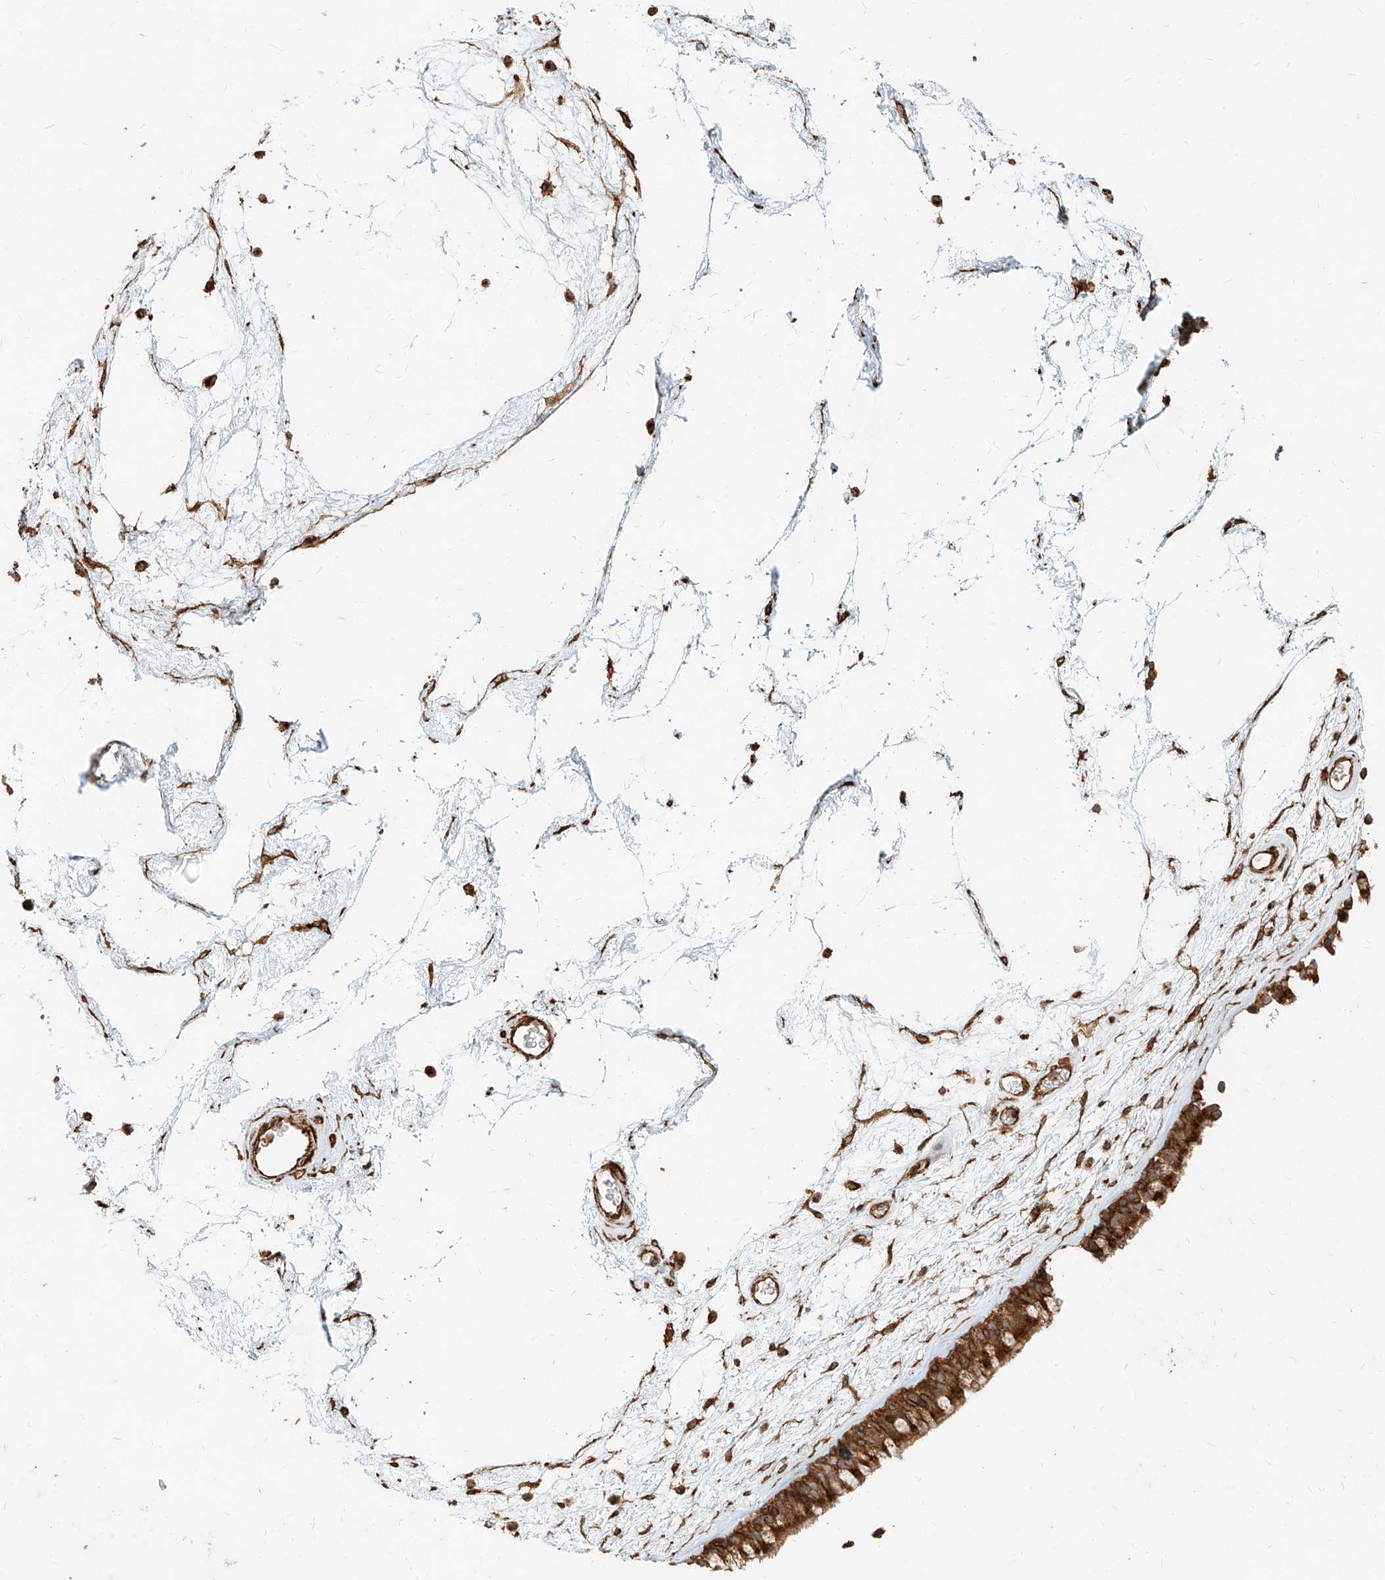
{"staining": {"intensity": "strong", "quantity": ">75%", "location": "cytoplasmic/membranous"}, "tissue": "nasopharynx", "cell_type": "Respiratory epithelial cells", "image_type": "normal", "snomed": [{"axis": "morphology", "description": "Normal tissue, NOS"}, {"axis": "morphology", "description": "Inflammation, NOS"}, {"axis": "topography", "description": "Nasopharynx"}], "caption": "Immunohistochemistry of normal nasopharynx demonstrates high levels of strong cytoplasmic/membranous staining in approximately >75% of respiratory epithelial cells.", "gene": "MTX2", "patient": {"sex": "male", "age": 48}}